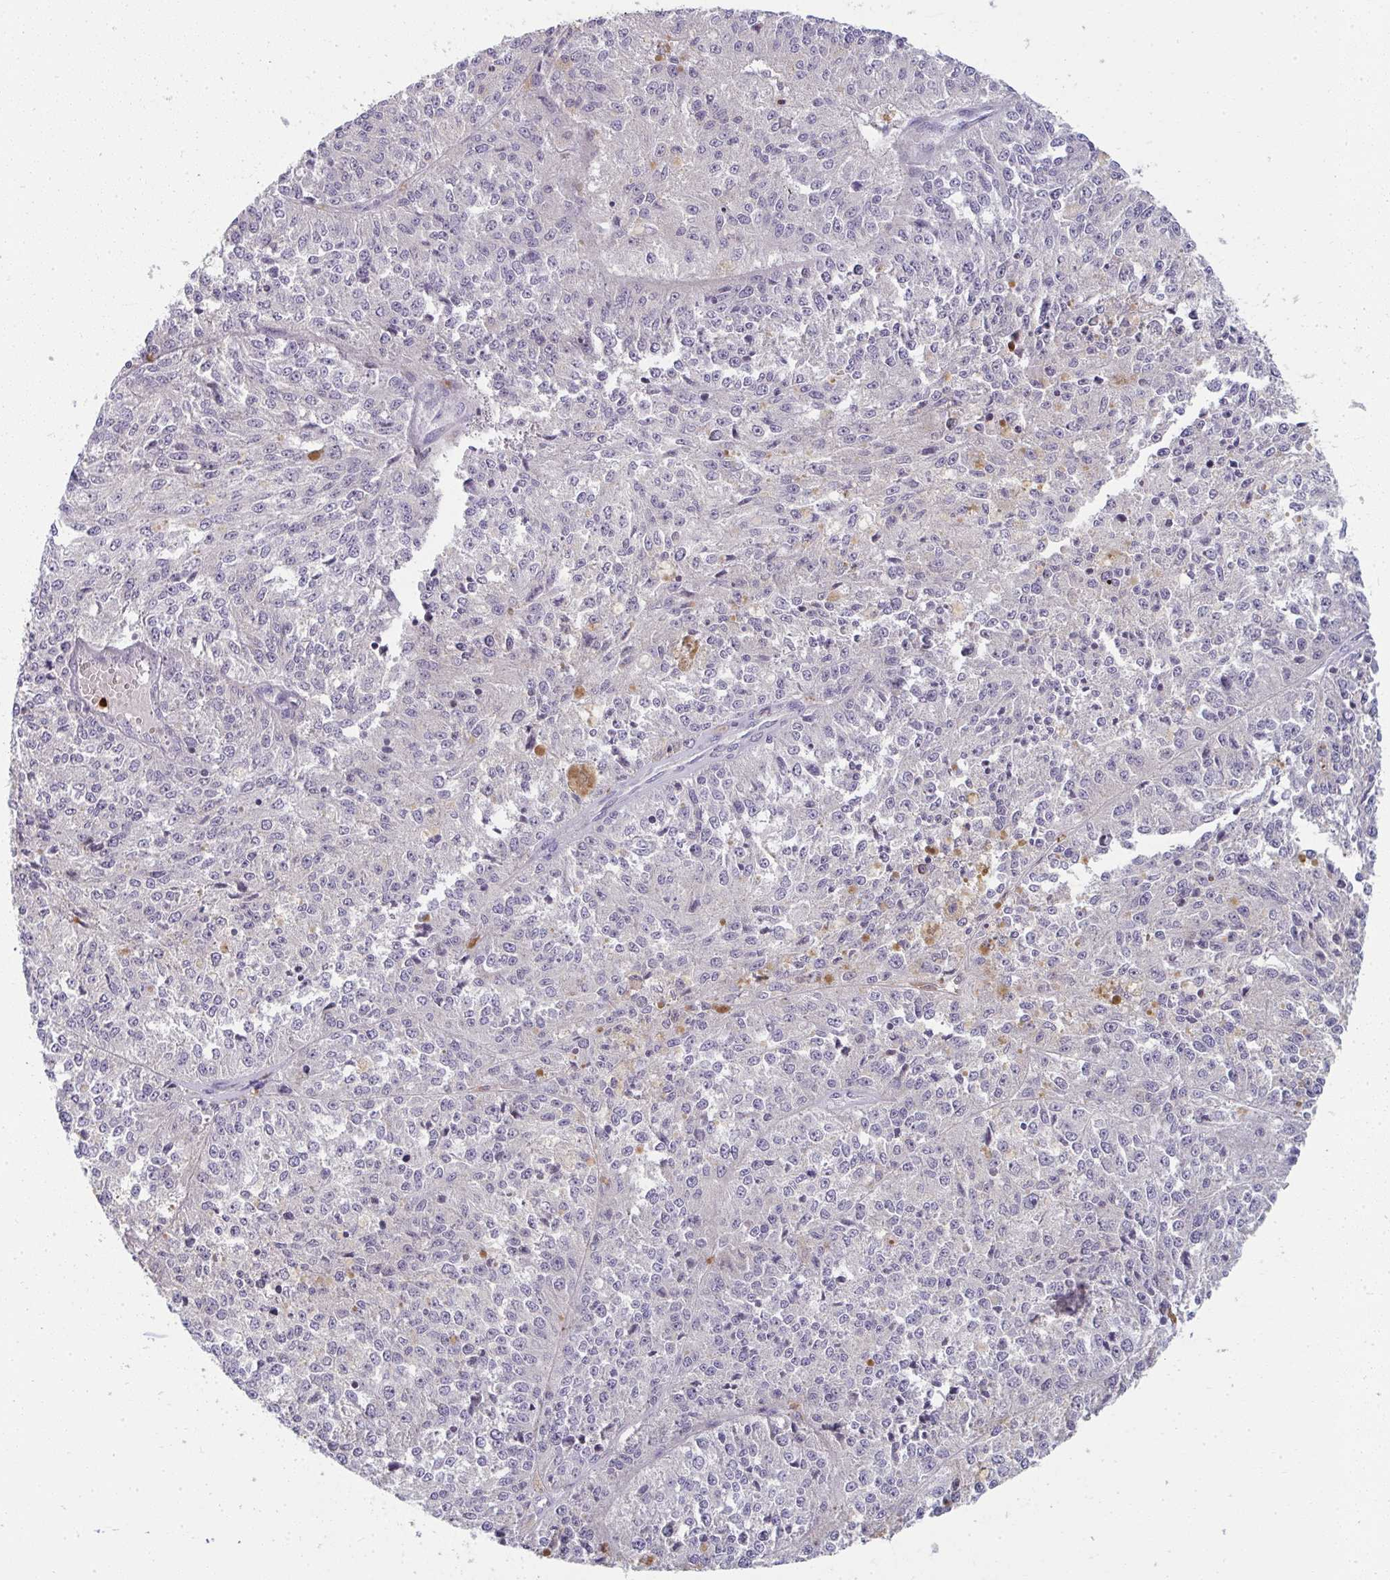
{"staining": {"intensity": "negative", "quantity": "none", "location": "none"}, "tissue": "melanoma", "cell_type": "Tumor cells", "image_type": "cancer", "snomed": [{"axis": "morphology", "description": "Malignant melanoma, Metastatic site"}, {"axis": "topography", "description": "Lymph node"}], "caption": "Tumor cells are negative for protein expression in human malignant melanoma (metastatic site).", "gene": "CSF3R", "patient": {"sex": "female", "age": 64}}